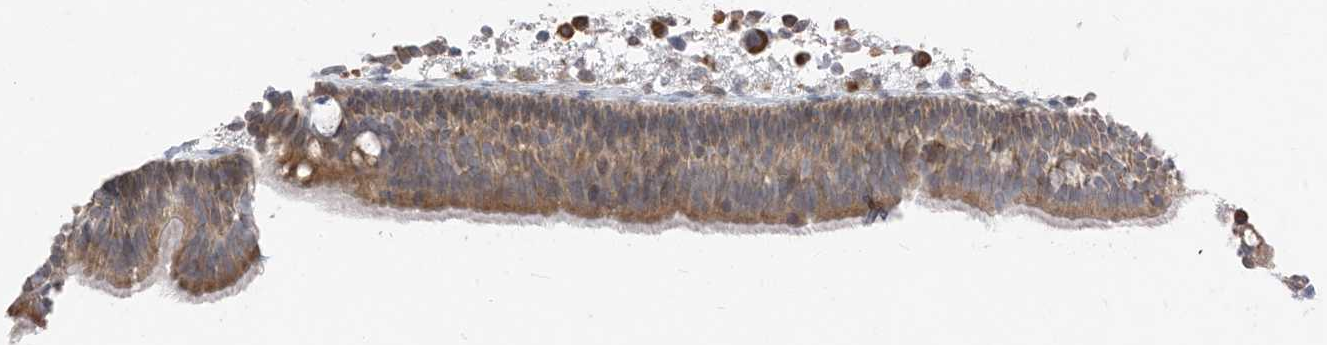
{"staining": {"intensity": "moderate", "quantity": ">75%", "location": "cytoplasmic/membranous,nuclear"}, "tissue": "nasopharynx", "cell_type": "Respiratory epithelial cells", "image_type": "normal", "snomed": [{"axis": "morphology", "description": "Normal tissue, NOS"}, {"axis": "morphology", "description": "Inflammation, NOS"}, {"axis": "morphology", "description": "Malignant melanoma, Metastatic site"}, {"axis": "topography", "description": "Nasopharynx"}], "caption": "DAB immunohistochemical staining of unremarkable nasopharynx reveals moderate cytoplasmic/membranous,nuclear protein positivity in approximately >75% of respiratory epithelial cells. (Stains: DAB (3,3'-diaminobenzidine) in brown, nuclei in blue, Microscopy: brightfield microscopy at high magnification).", "gene": "HACL1", "patient": {"sex": "male", "age": 70}}